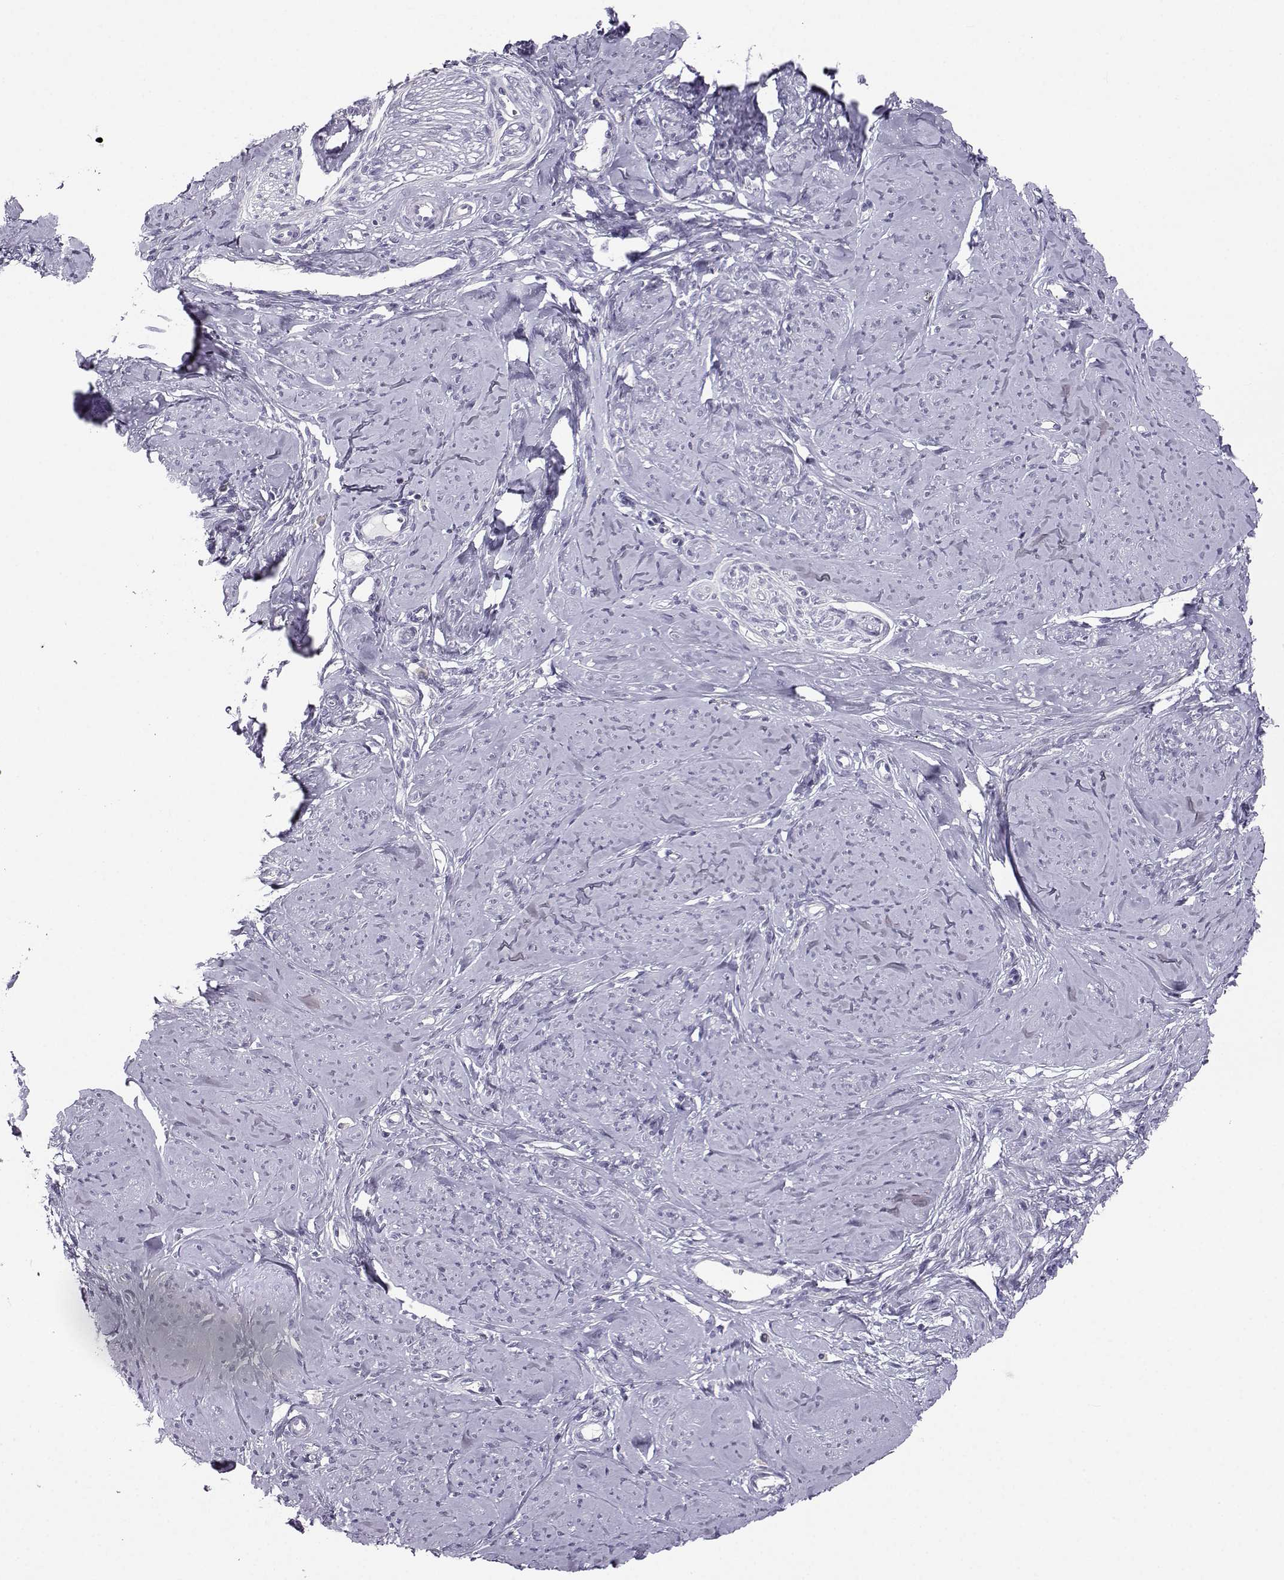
{"staining": {"intensity": "negative", "quantity": "none", "location": "none"}, "tissue": "smooth muscle", "cell_type": "Smooth muscle cells", "image_type": "normal", "snomed": [{"axis": "morphology", "description": "Normal tissue, NOS"}, {"axis": "topography", "description": "Smooth muscle"}], "caption": "Immunohistochemical staining of normal human smooth muscle displays no significant expression in smooth muscle cells. Nuclei are stained in blue.", "gene": "MROH7", "patient": {"sex": "female", "age": 48}}